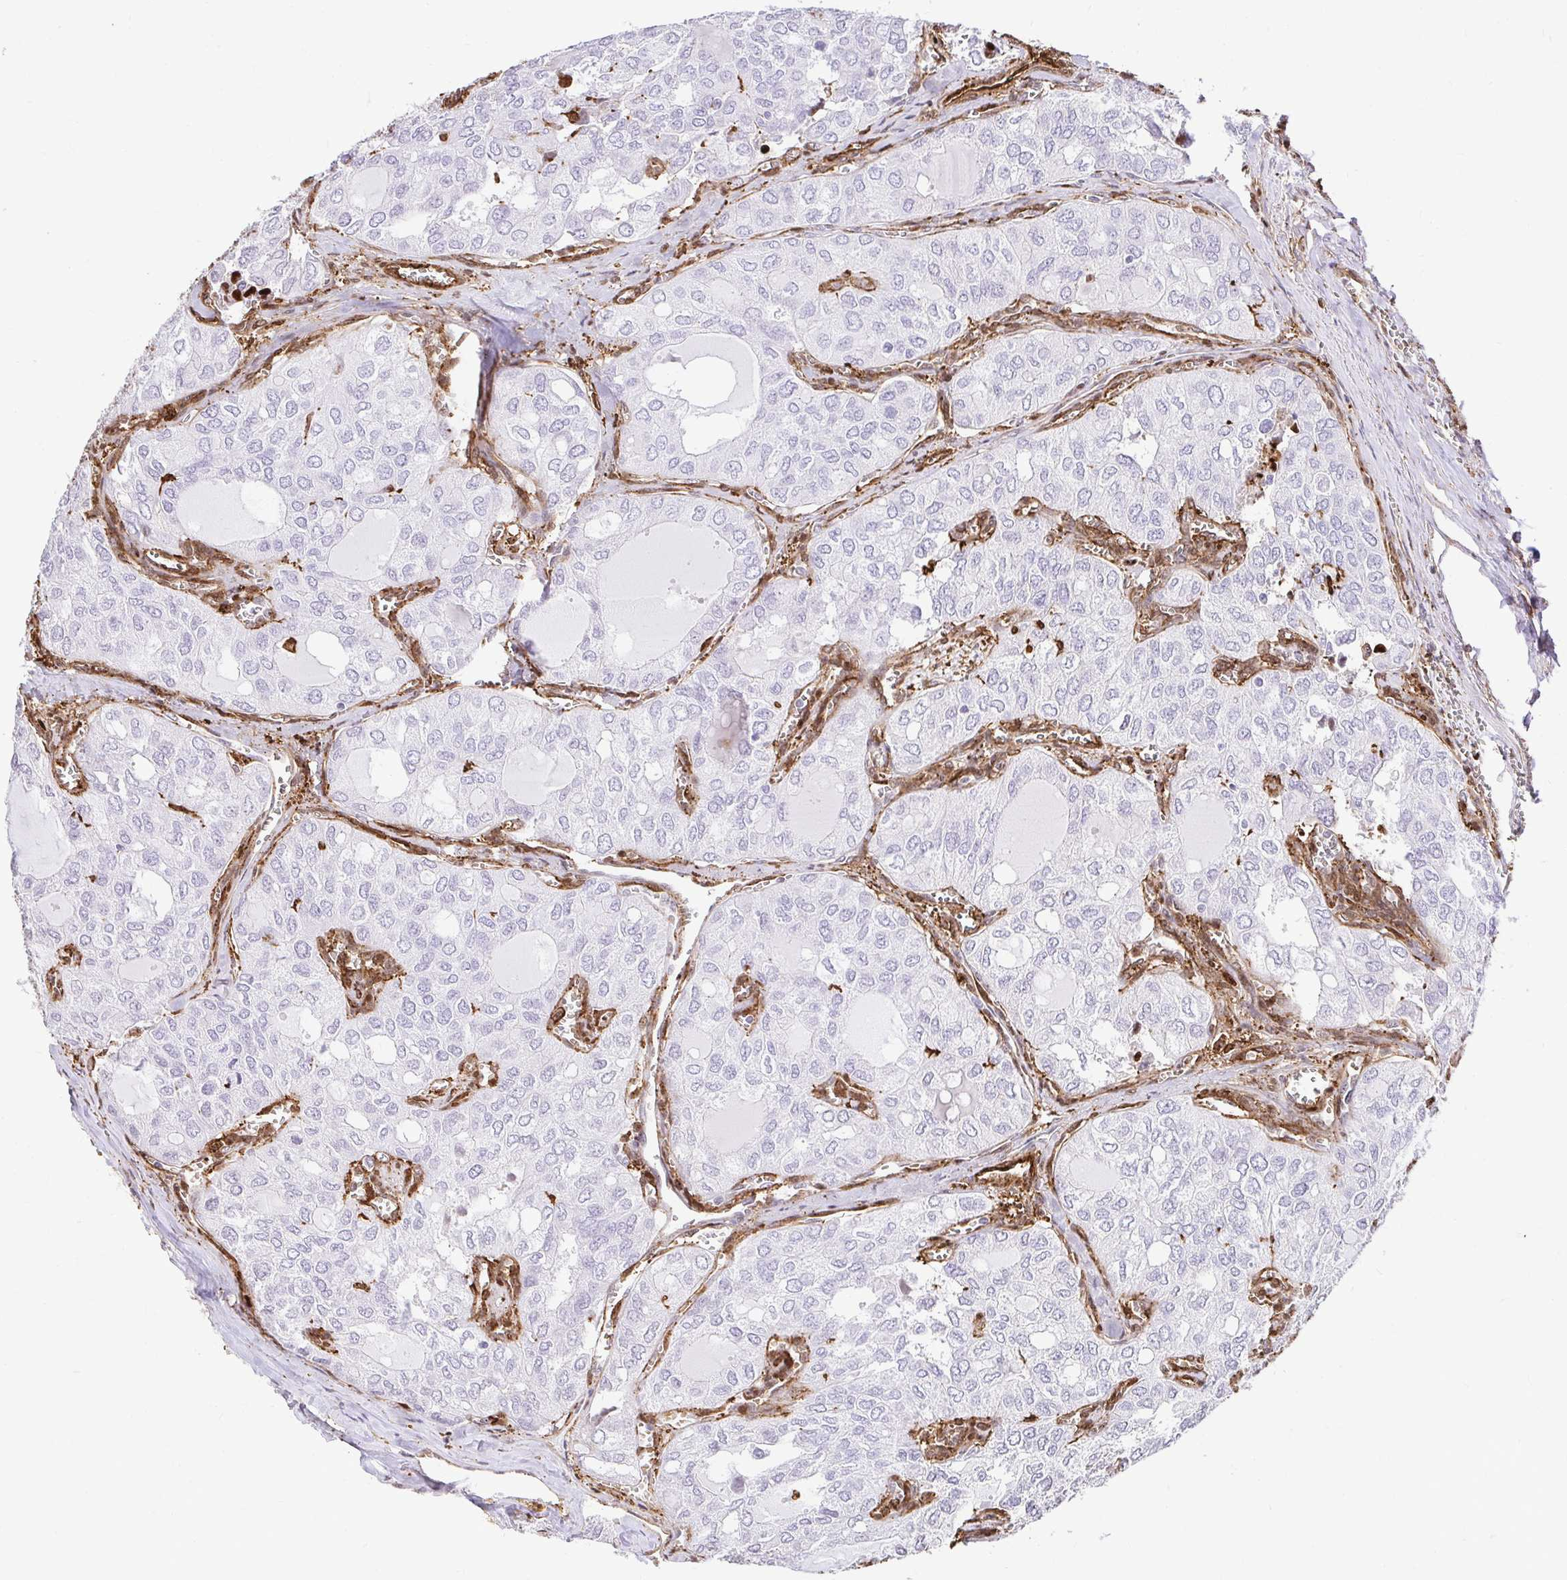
{"staining": {"intensity": "negative", "quantity": "none", "location": "none"}, "tissue": "thyroid cancer", "cell_type": "Tumor cells", "image_type": "cancer", "snomed": [{"axis": "morphology", "description": "Follicular adenoma carcinoma, NOS"}, {"axis": "topography", "description": "Thyroid gland"}], "caption": "DAB (3,3'-diaminobenzidine) immunohistochemical staining of thyroid cancer shows no significant expression in tumor cells. (Stains: DAB (3,3'-diaminobenzidine) immunohistochemistry (IHC) with hematoxylin counter stain, Microscopy: brightfield microscopy at high magnification).", "gene": "GSN", "patient": {"sex": "male", "age": 75}}